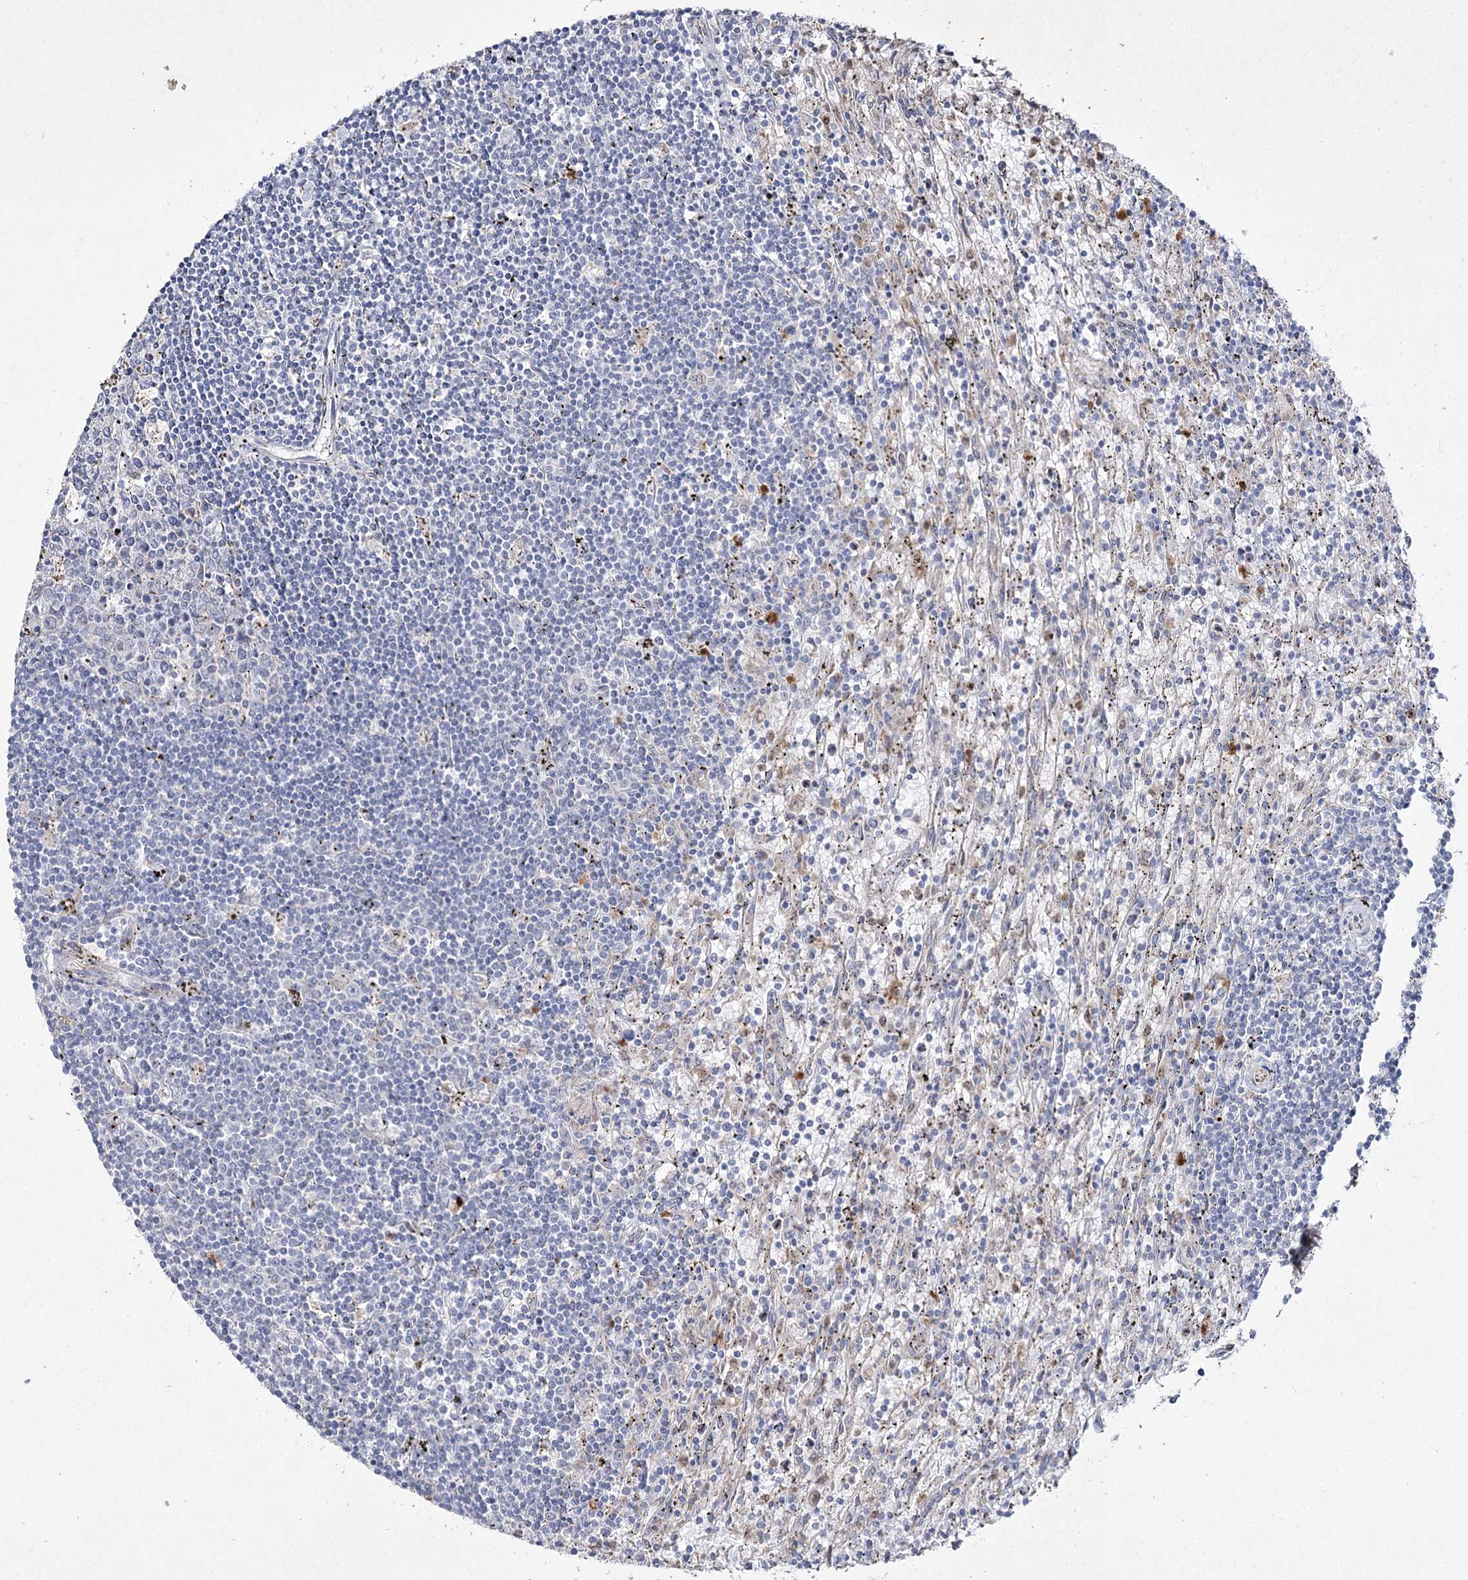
{"staining": {"intensity": "negative", "quantity": "none", "location": "none"}, "tissue": "lymphoma", "cell_type": "Tumor cells", "image_type": "cancer", "snomed": [{"axis": "morphology", "description": "Malignant lymphoma, non-Hodgkin's type, Low grade"}, {"axis": "topography", "description": "Spleen"}], "caption": "There is no significant positivity in tumor cells of lymphoma.", "gene": "NIPAL4", "patient": {"sex": "male", "age": 76}}